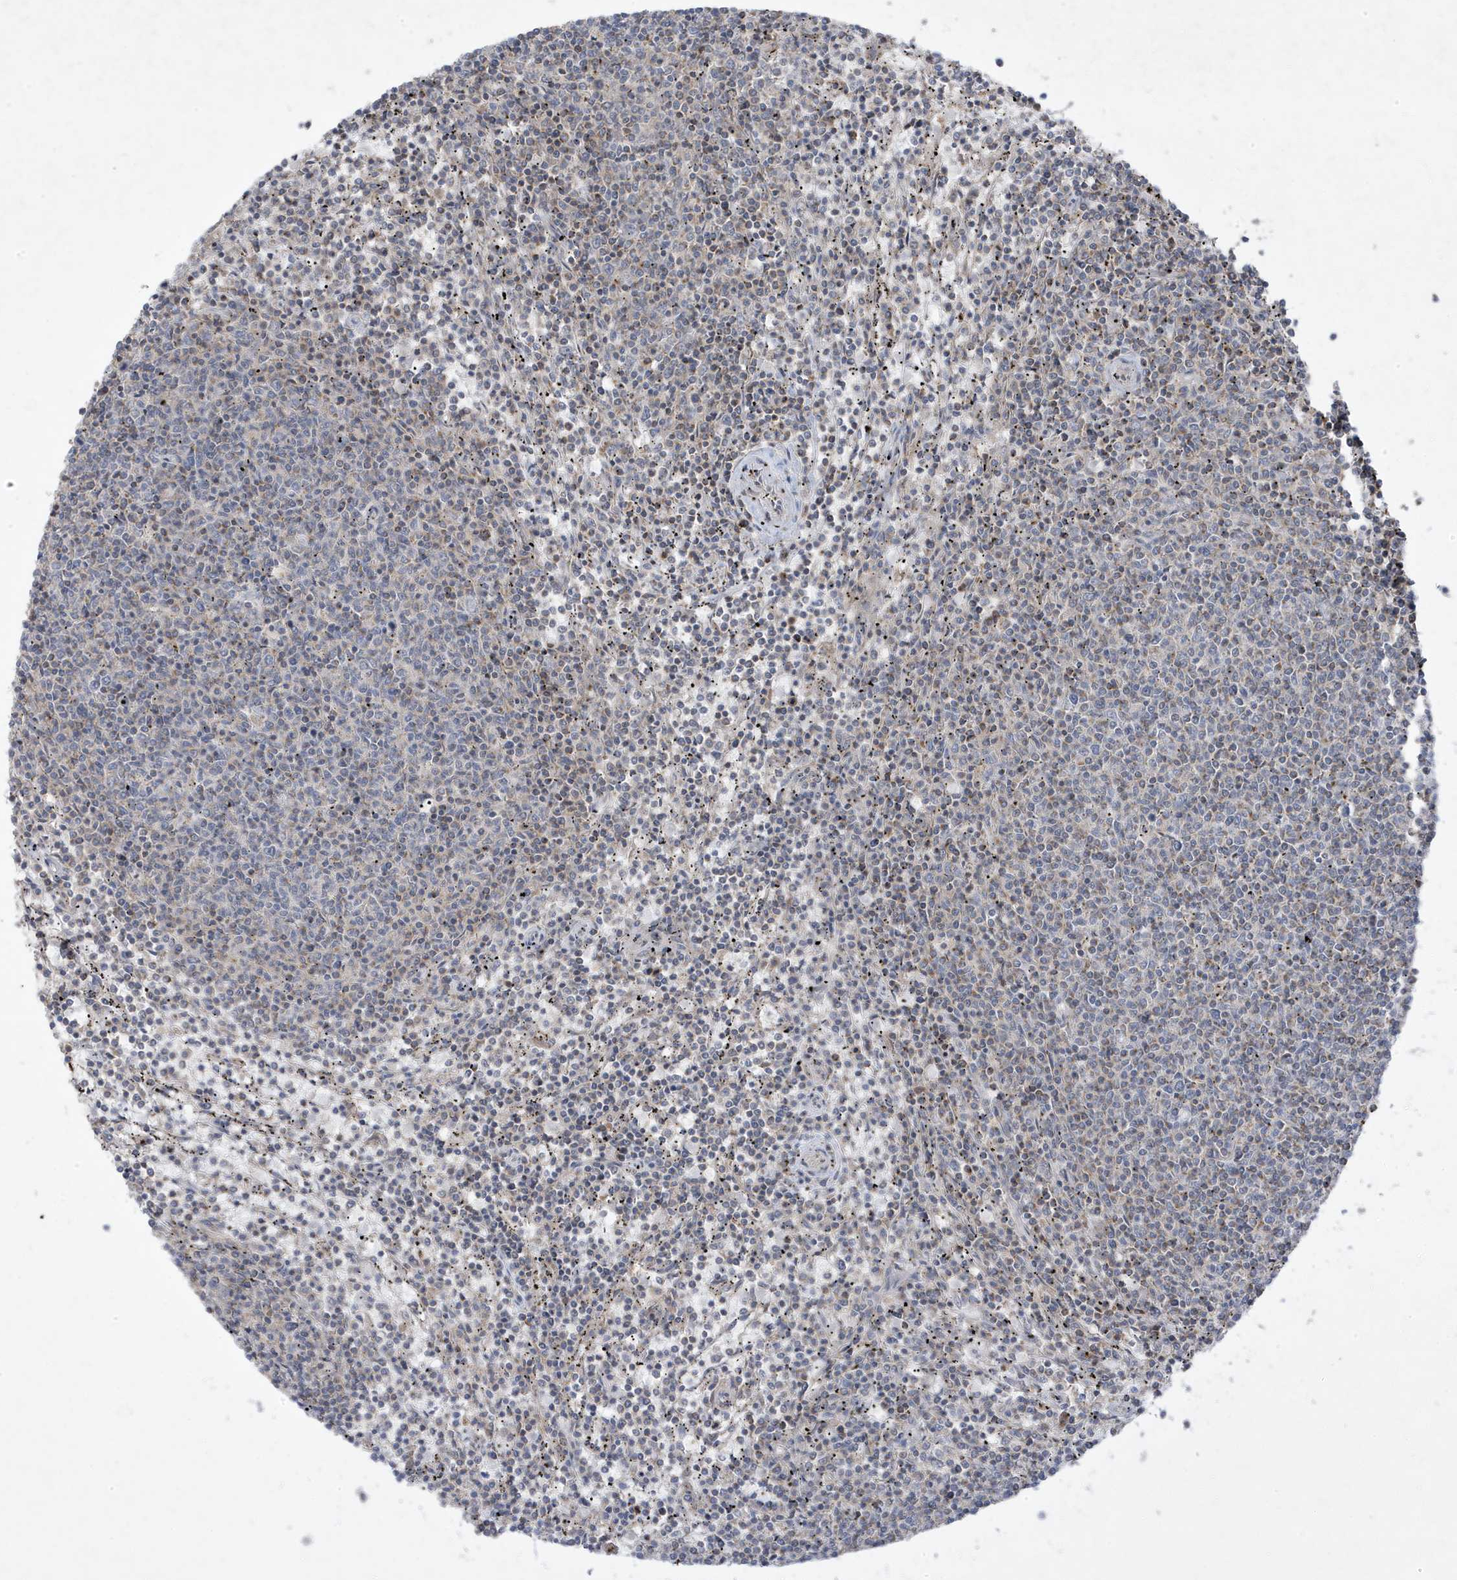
{"staining": {"intensity": "weak", "quantity": "<25%", "location": "cytoplasmic/membranous"}, "tissue": "lymphoma", "cell_type": "Tumor cells", "image_type": "cancer", "snomed": [{"axis": "morphology", "description": "Malignant lymphoma, non-Hodgkin's type, Low grade"}, {"axis": "topography", "description": "Spleen"}], "caption": "Immunohistochemistry micrograph of human lymphoma stained for a protein (brown), which displays no staining in tumor cells.", "gene": "ADAMTSL3", "patient": {"sex": "female", "age": 50}}